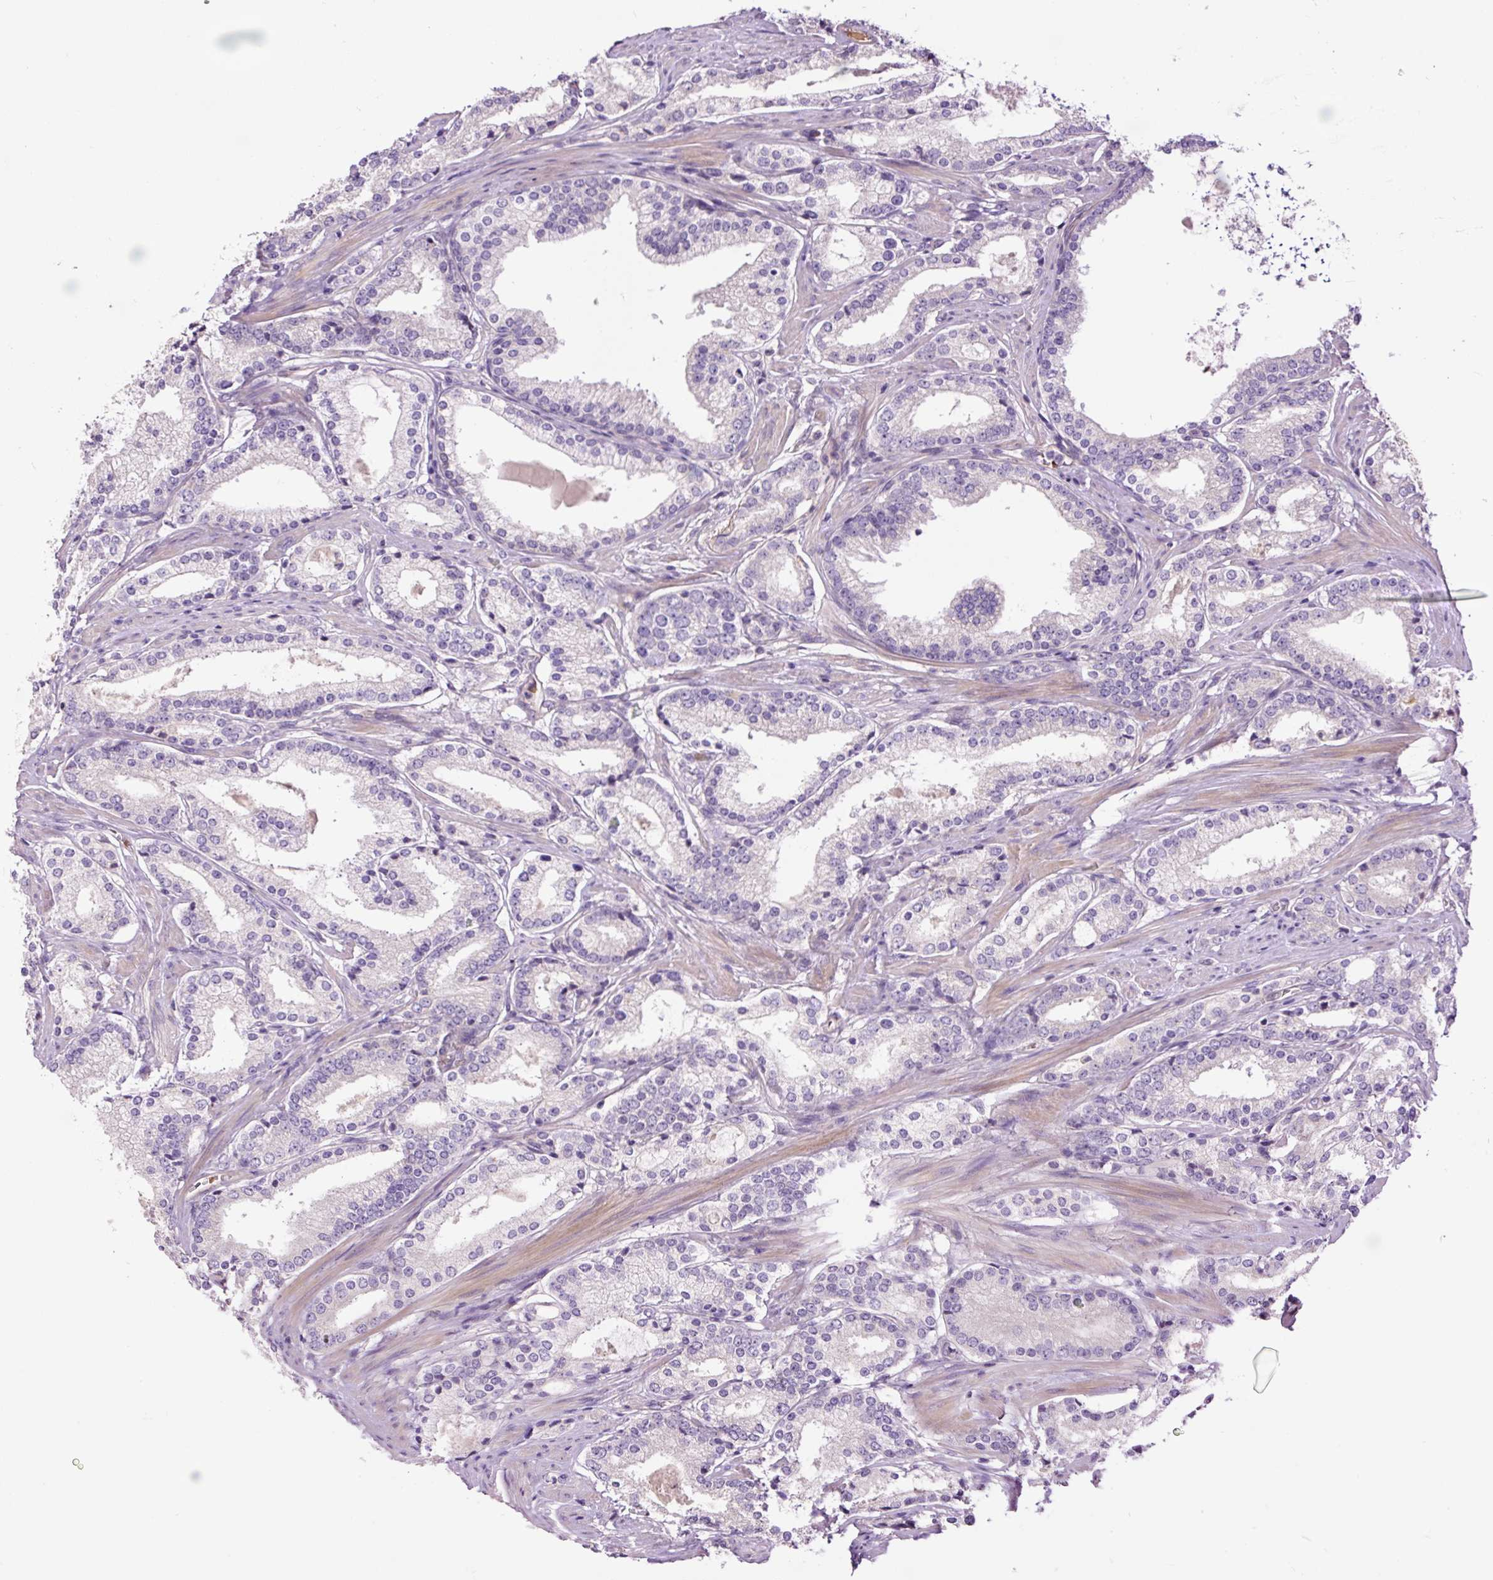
{"staining": {"intensity": "negative", "quantity": "none", "location": "none"}, "tissue": "prostate cancer", "cell_type": "Tumor cells", "image_type": "cancer", "snomed": [{"axis": "morphology", "description": "Adenocarcinoma, Low grade"}, {"axis": "topography", "description": "Prostate"}], "caption": "Immunohistochemical staining of human prostate adenocarcinoma (low-grade) exhibits no significant expression in tumor cells.", "gene": "TMEM235", "patient": {"sex": "male", "age": 58}}